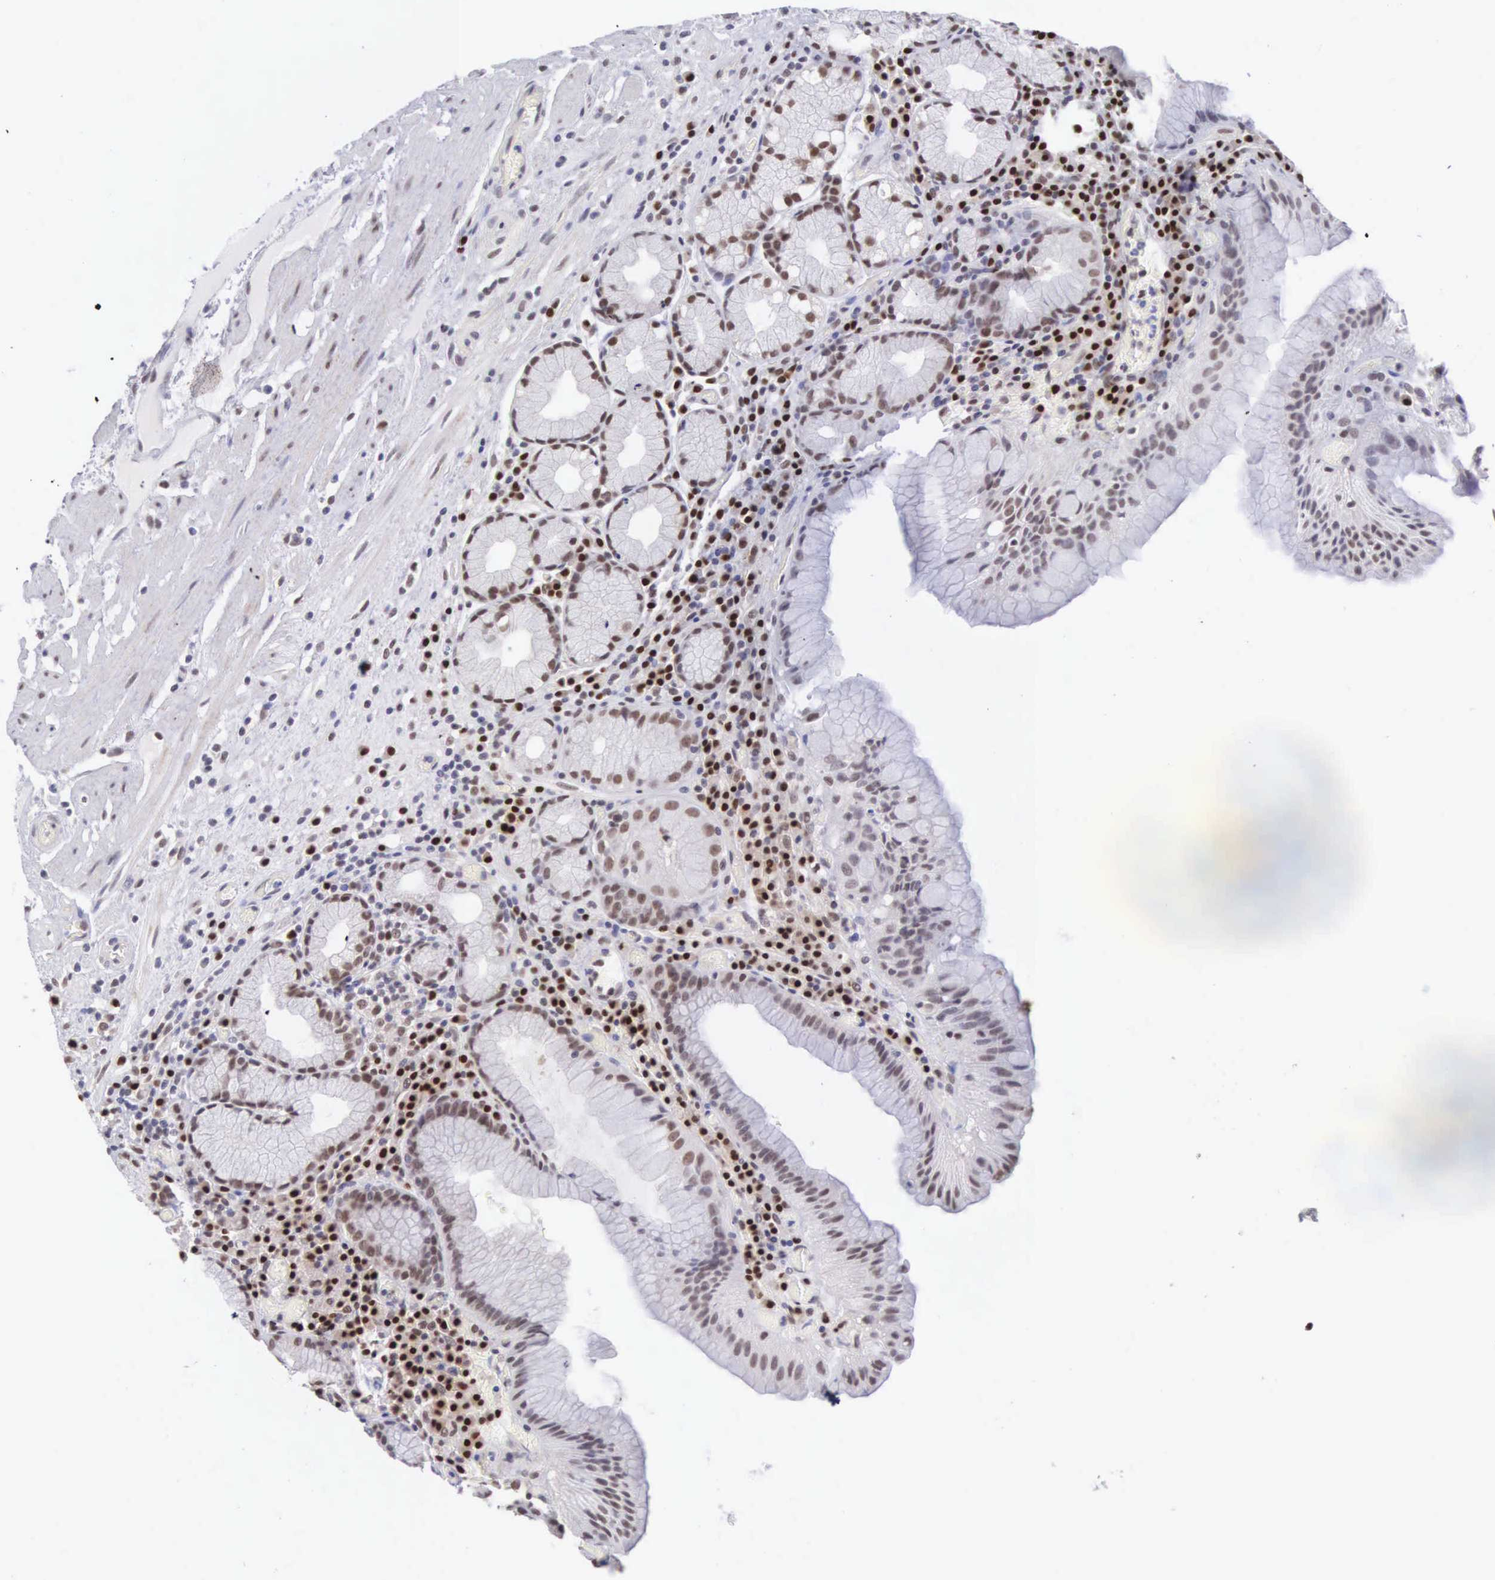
{"staining": {"intensity": "moderate", "quantity": ">75%", "location": "nuclear"}, "tissue": "stomach", "cell_type": "Glandular cells", "image_type": "normal", "snomed": [{"axis": "morphology", "description": "Normal tissue, NOS"}, {"axis": "topography", "description": "Stomach, lower"}, {"axis": "topography", "description": "Duodenum"}], "caption": "Immunohistochemical staining of unremarkable stomach exhibits moderate nuclear protein staining in about >75% of glandular cells.", "gene": "CCDC117", "patient": {"sex": "male", "age": 84}}